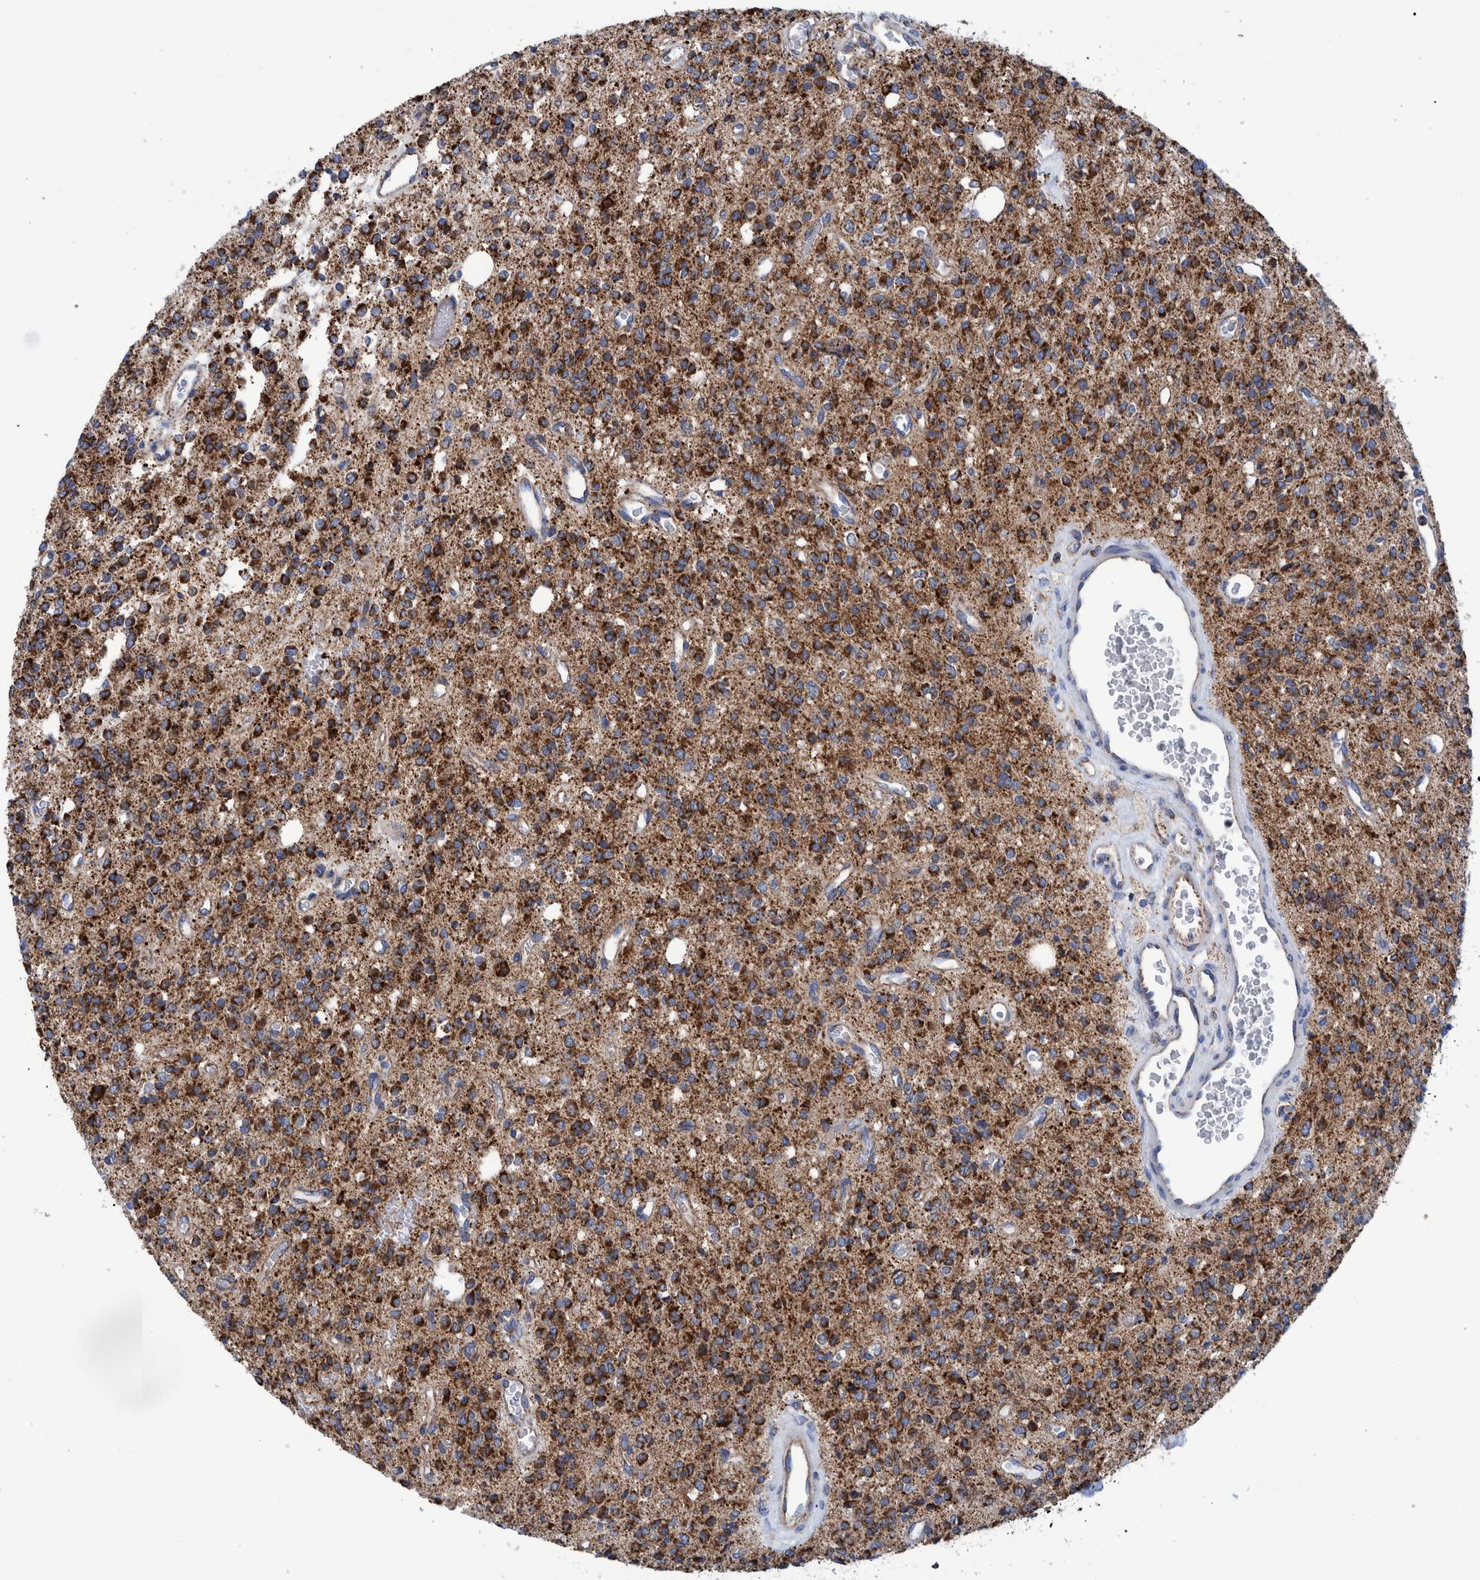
{"staining": {"intensity": "strong", "quantity": ">75%", "location": "cytoplasmic/membranous"}, "tissue": "glioma", "cell_type": "Tumor cells", "image_type": "cancer", "snomed": [{"axis": "morphology", "description": "Glioma, malignant, High grade"}, {"axis": "topography", "description": "Brain"}], "caption": "Immunohistochemical staining of human malignant glioma (high-grade) reveals strong cytoplasmic/membranous protein expression in about >75% of tumor cells.", "gene": "BZW2", "patient": {"sex": "male", "age": 34}}